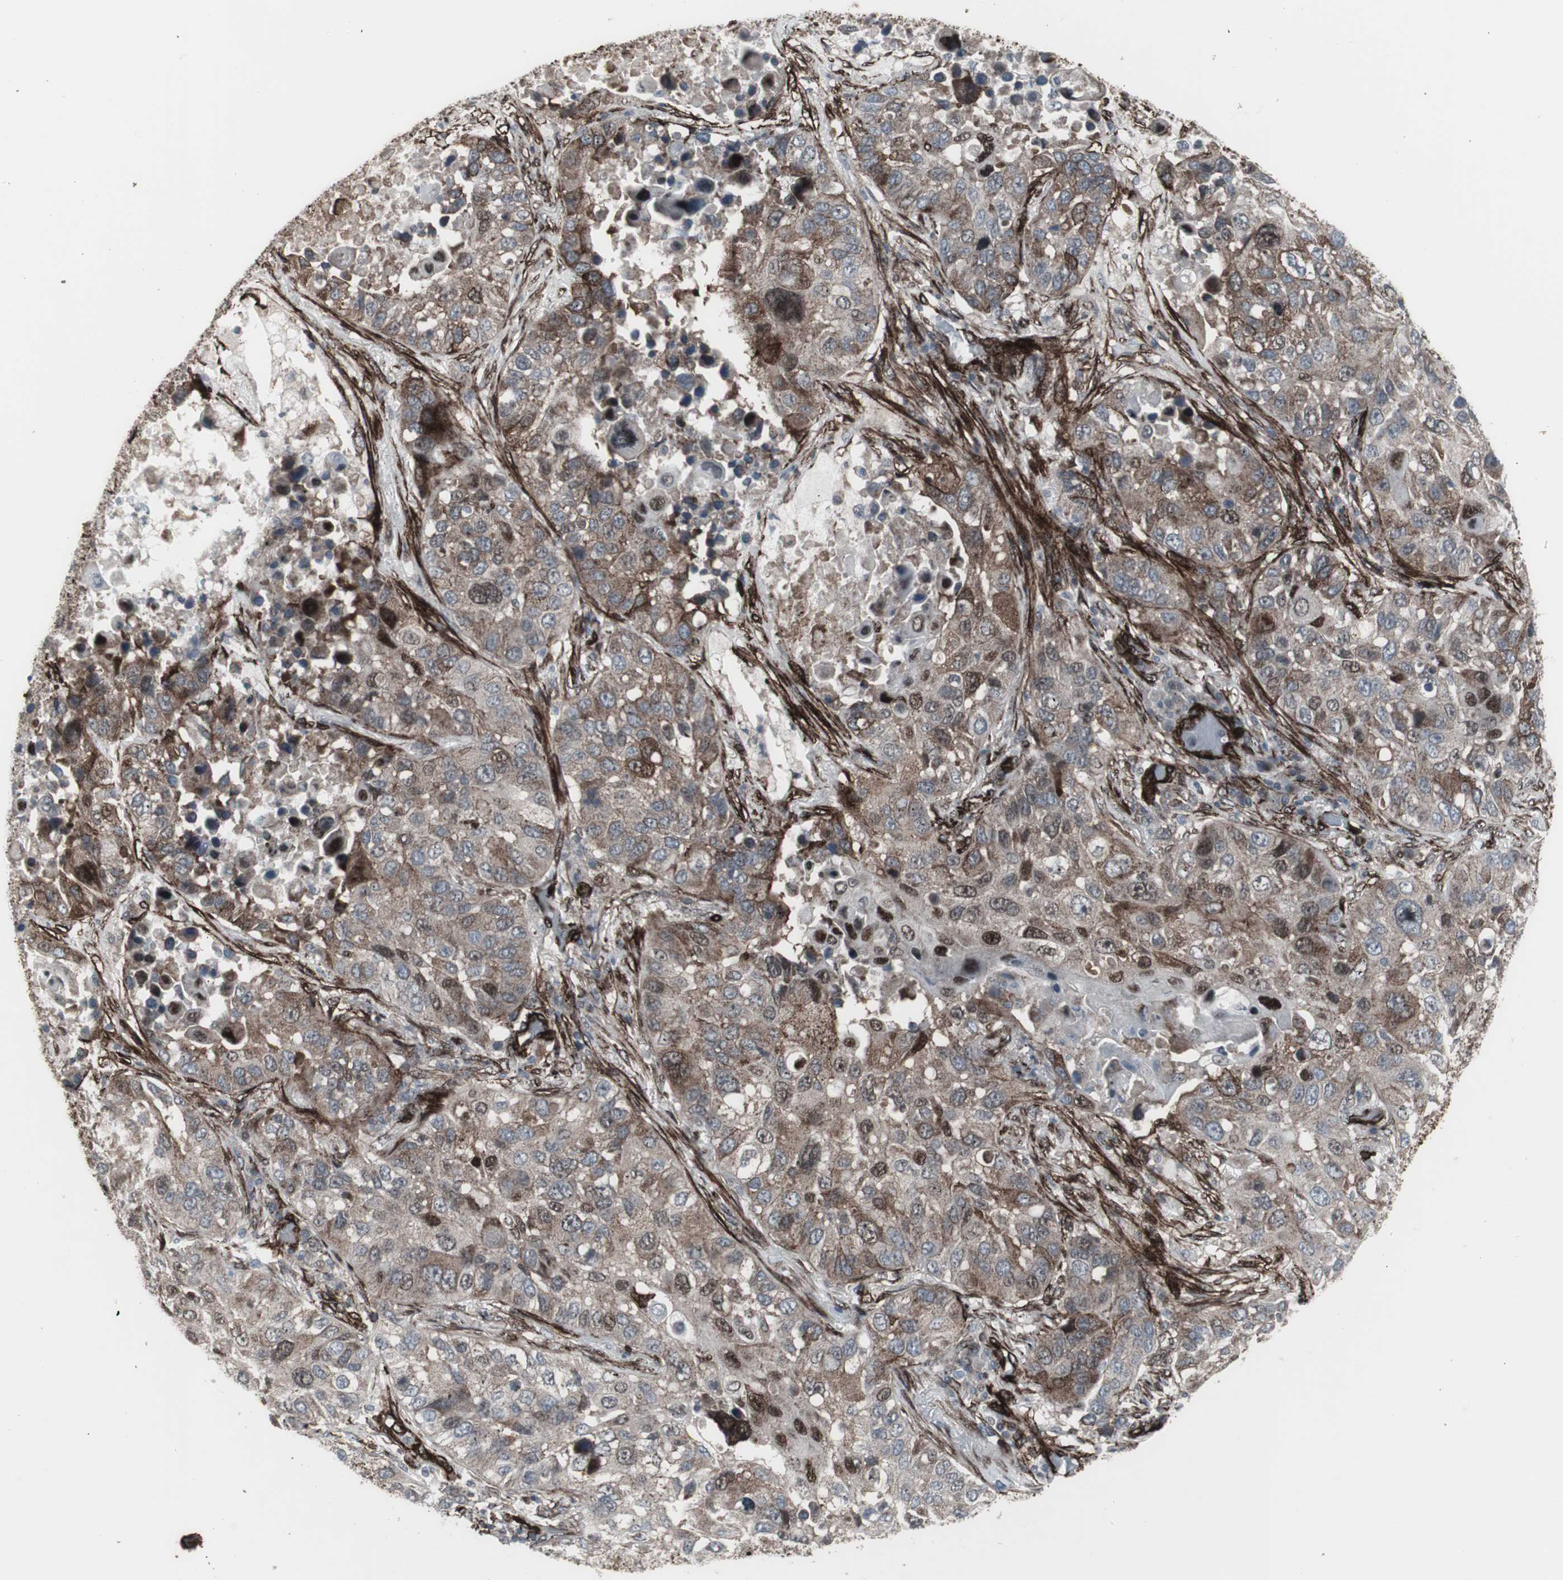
{"staining": {"intensity": "moderate", "quantity": "25%-75%", "location": "cytoplasmic/membranous,nuclear"}, "tissue": "lung cancer", "cell_type": "Tumor cells", "image_type": "cancer", "snomed": [{"axis": "morphology", "description": "Squamous cell carcinoma, NOS"}, {"axis": "topography", "description": "Lung"}], "caption": "The micrograph reveals immunohistochemical staining of lung cancer (squamous cell carcinoma). There is moderate cytoplasmic/membranous and nuclear expression is seen in about 25%-75% of tumor cells.", "gene": "PDGFA", "patient": {"sex": "male", "age": 57}}